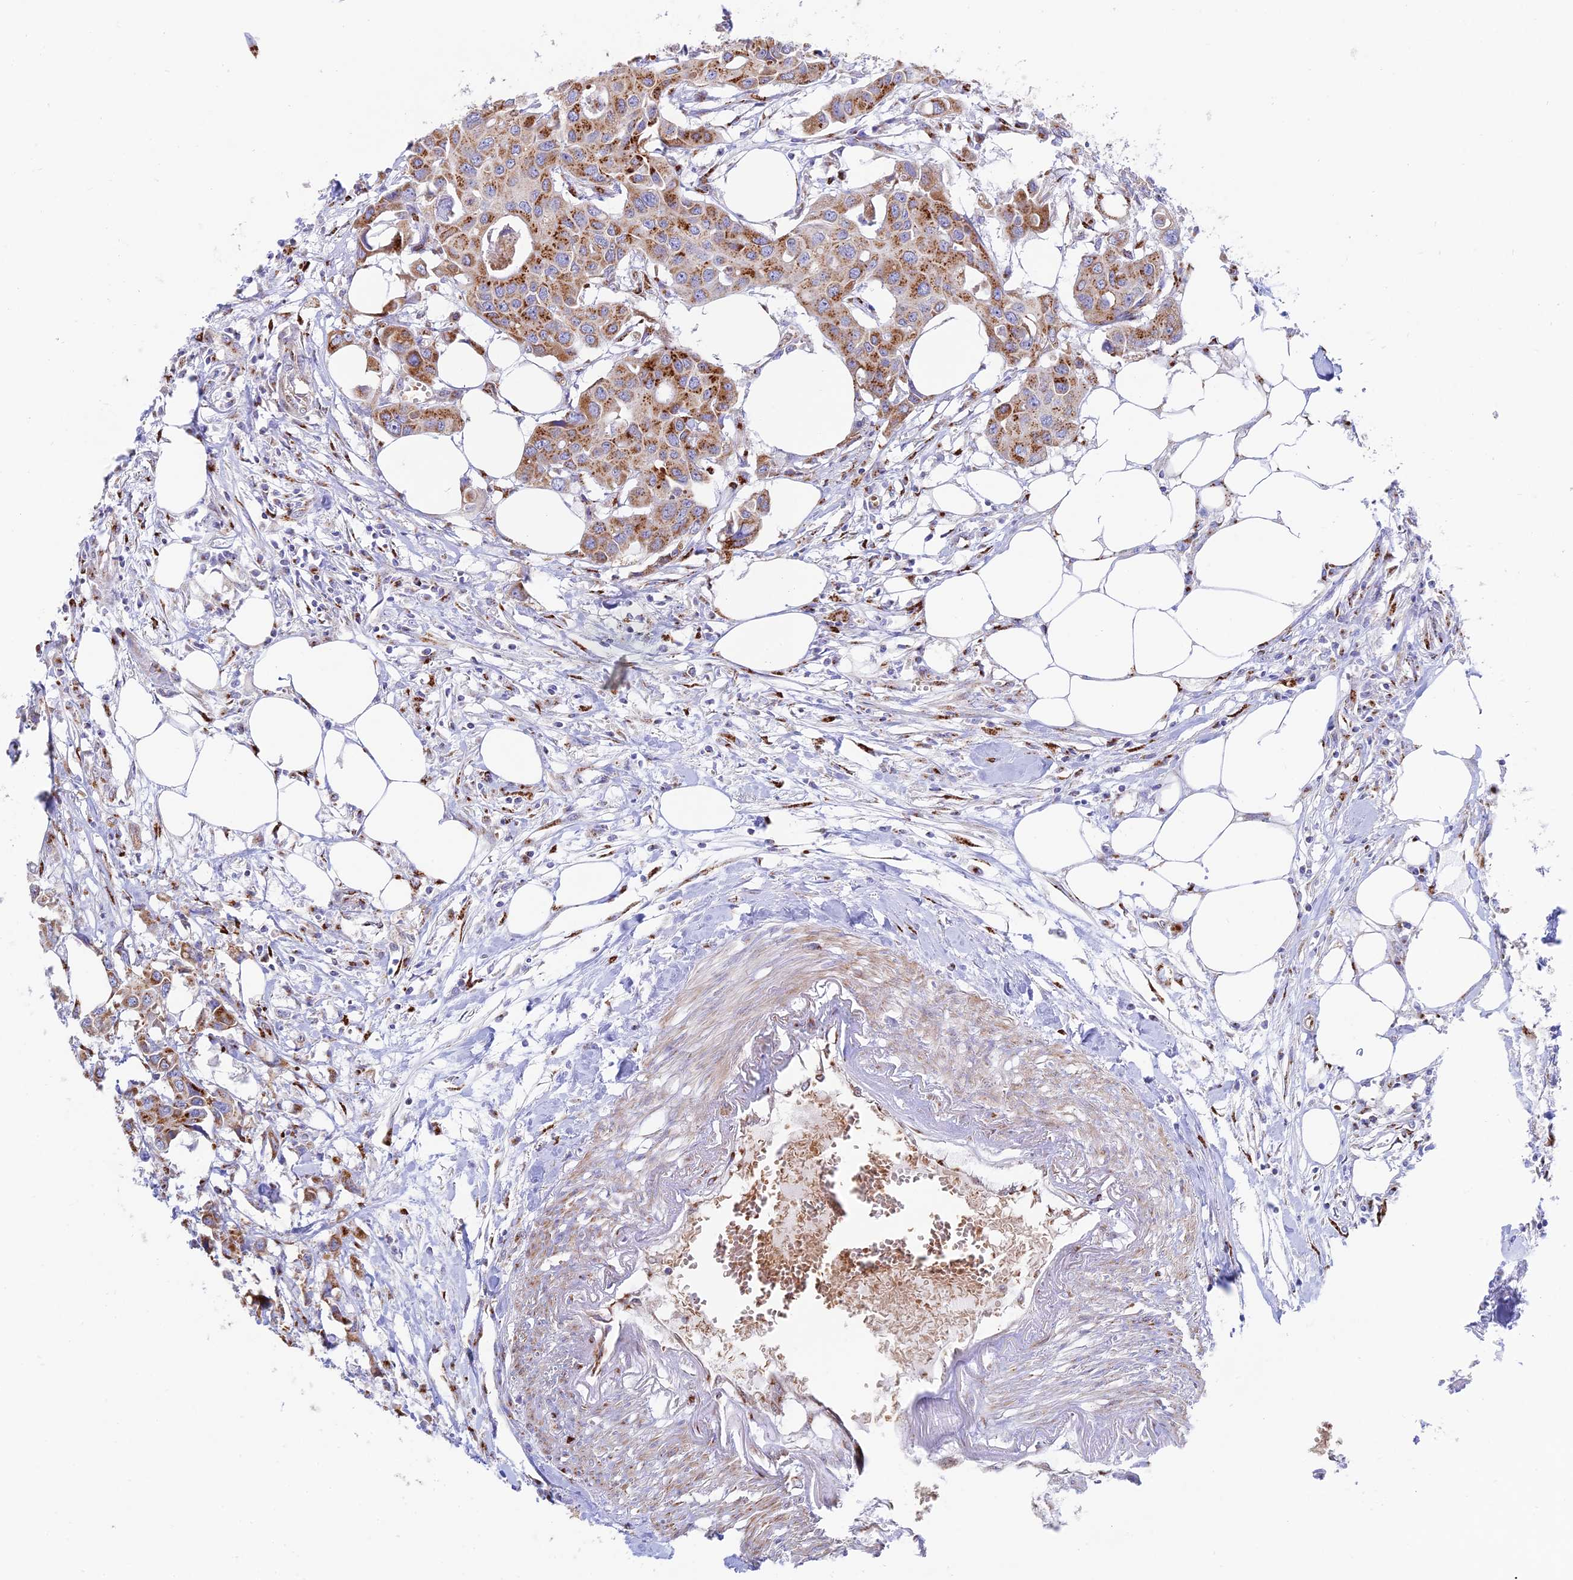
{"staining": {"intensity": "strong", "quantity": ">75%", "location": "cytoplasmic/membranous"}, "tissue": "colorectal cancer", "cell_type": "Tumor cells", "image_type": "cancer", "snomed": [{"axis": "morphology", "description": "Adenocarcinoma, NOS"}, {"axis": "topography", "description": "Colon"}], "caption": "A photomicrograph of colorectal cancer (adenocarcinoma) stained for a protein shows strong cytoplasmic/membranous brown staining in tumor cells.", "gene": "HS2ST1", "patient": {"sex": "male", "age": 77}}